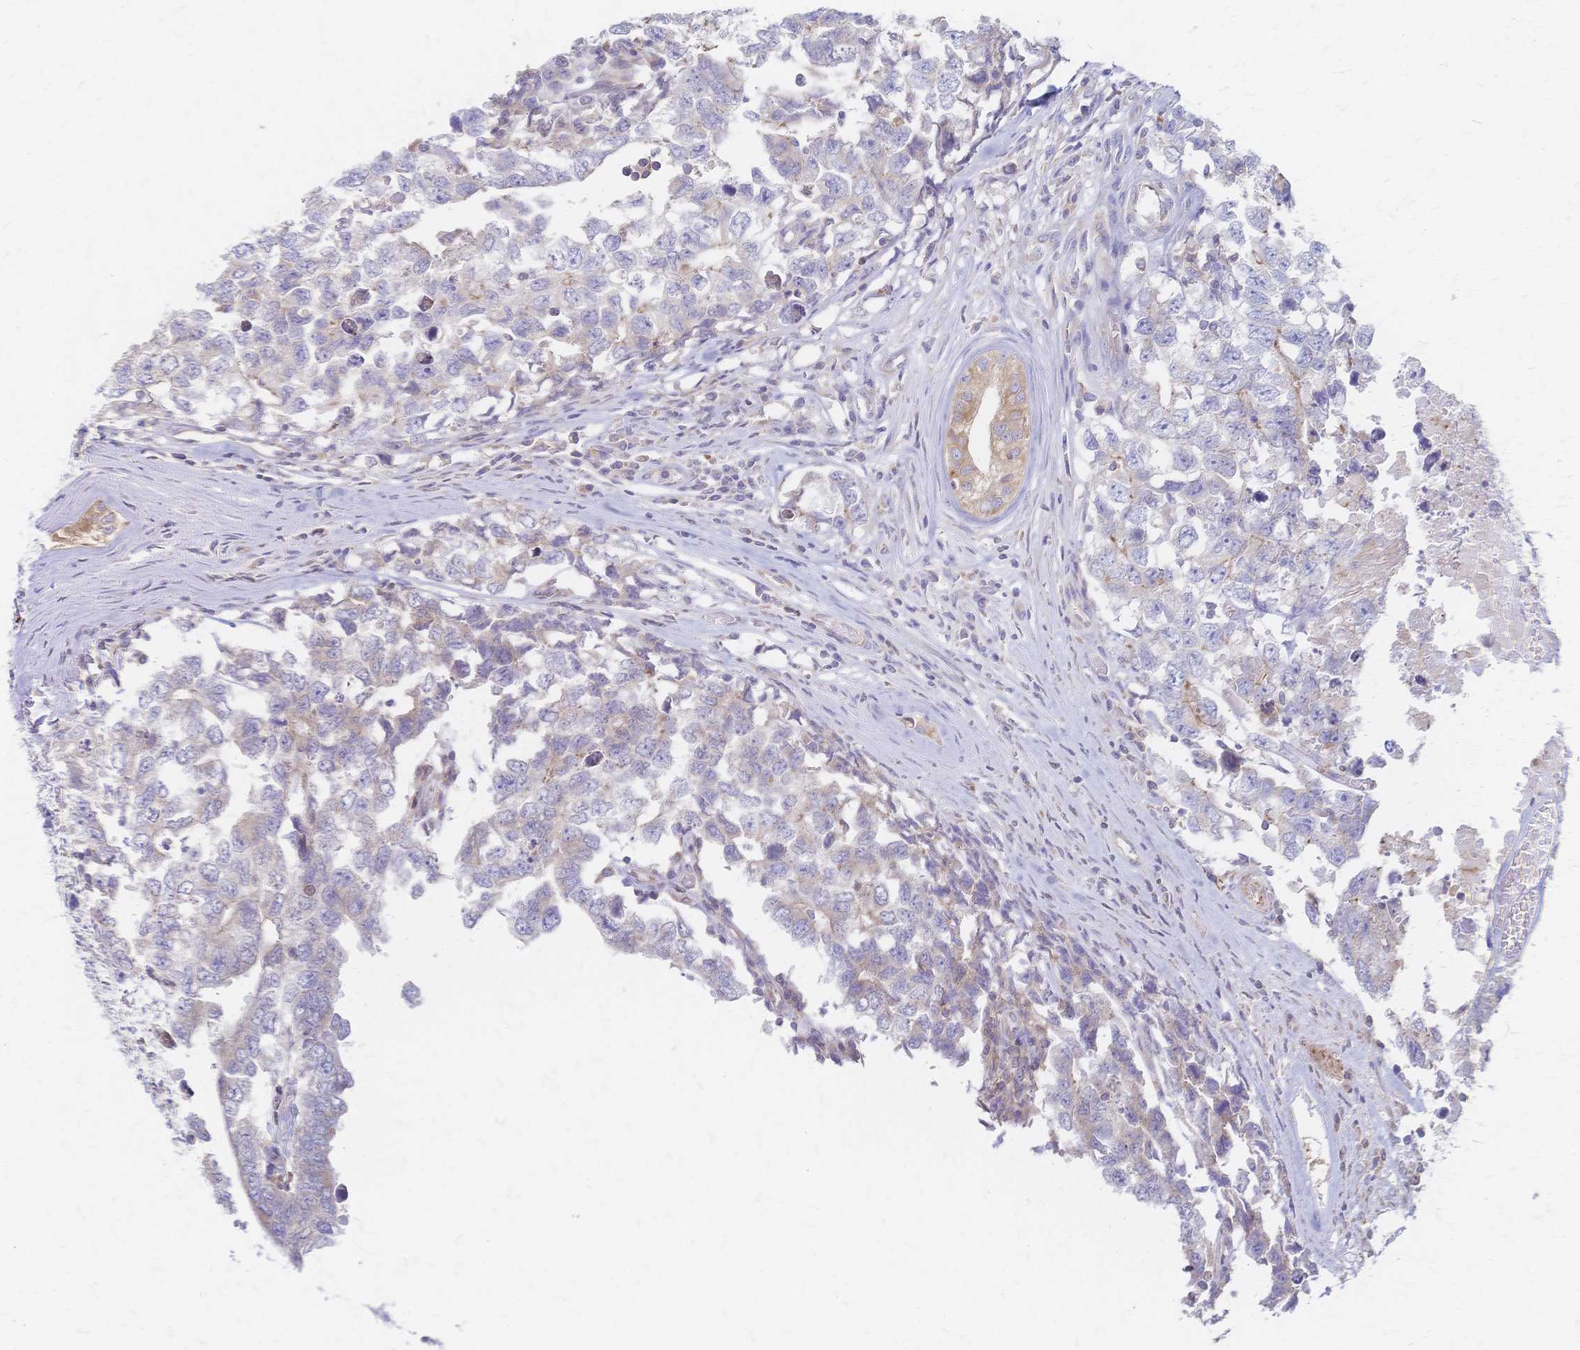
{"staining": {"intensity": "negative", "quantity": "none", "location": "none"}, "tissue": "testis cancer", "cell_type": "Tumor cells", "image_type": "cancer", "snomed": [{"axis": "morphology", "description": "Carcinoma, Embryonal, NOS"}, {"axis": "topography", "description": "Testis"}], "caption": "A histopathology image of embryonal carcinoma (testis) stained for a protein reveals no brown staining in tumor cells. (DAB (3,3'-diaminobenzidine) immunohistochemistry (IHC) with hematoxylin counter stain).", "gene": "CYB5A", "patient": {"sex": "male", "age": 22}}